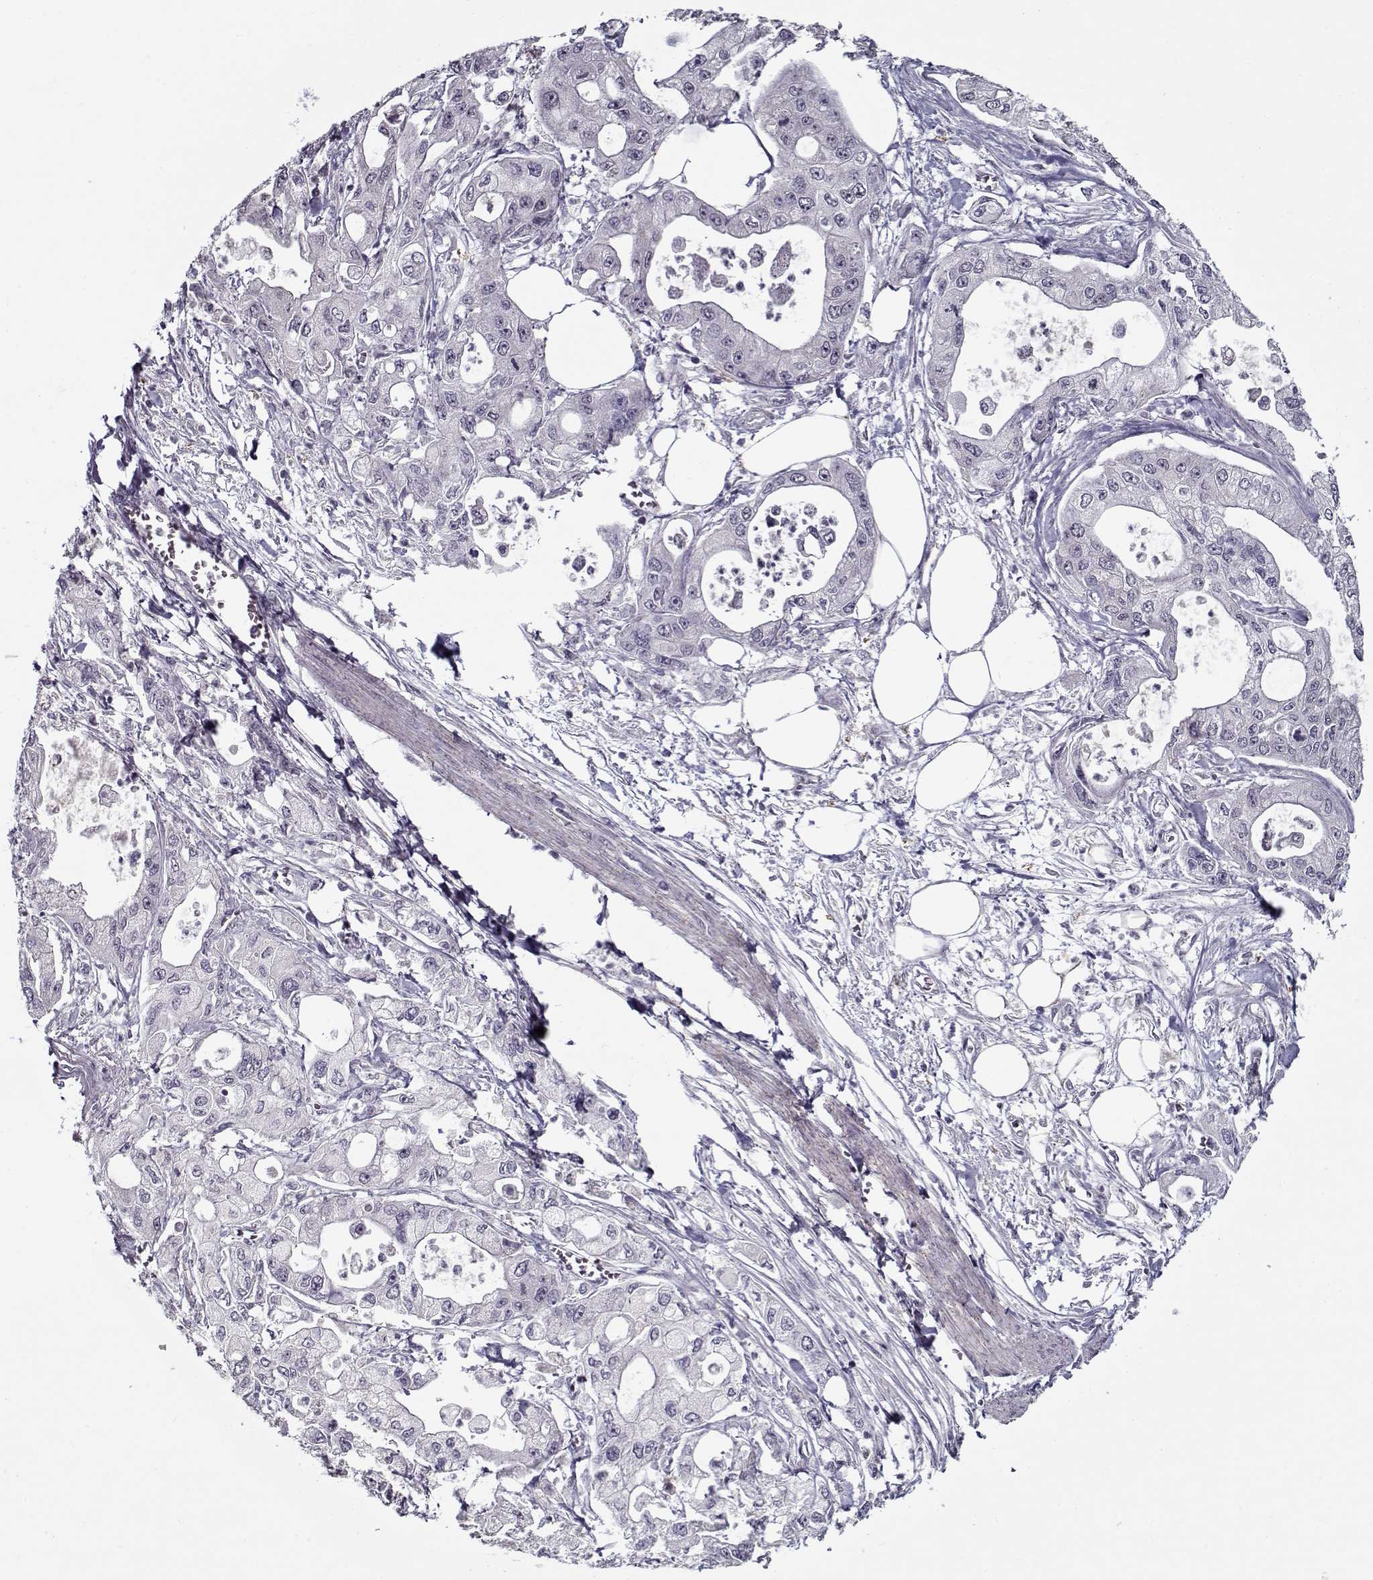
{"staining": {"intensity": "negative", "quantity": "none", "location": "none"}, "tissue": "pancreatic cancer", "cell_type": "Tumor cells", "image_type": "cancer", "snomed": [{"axis": "morphology", "description": "Adenocarcinoma, NOS"}, {"axis": "topography", "description": "Pancreas"}], "caption": "This is a histopathology image of immunohistochemistry (IHC) staining of pancreatic cancer (adenocarcinoma), which shows no positivity in tumor cells. The staining was performed using DAB to visualize the protein expression in brown, while the nuclei were stained in blue with hematoxylin (Magnification: 20x).", "gene": "SEC16B", "patient": {"sex": "male", "age": 70}}